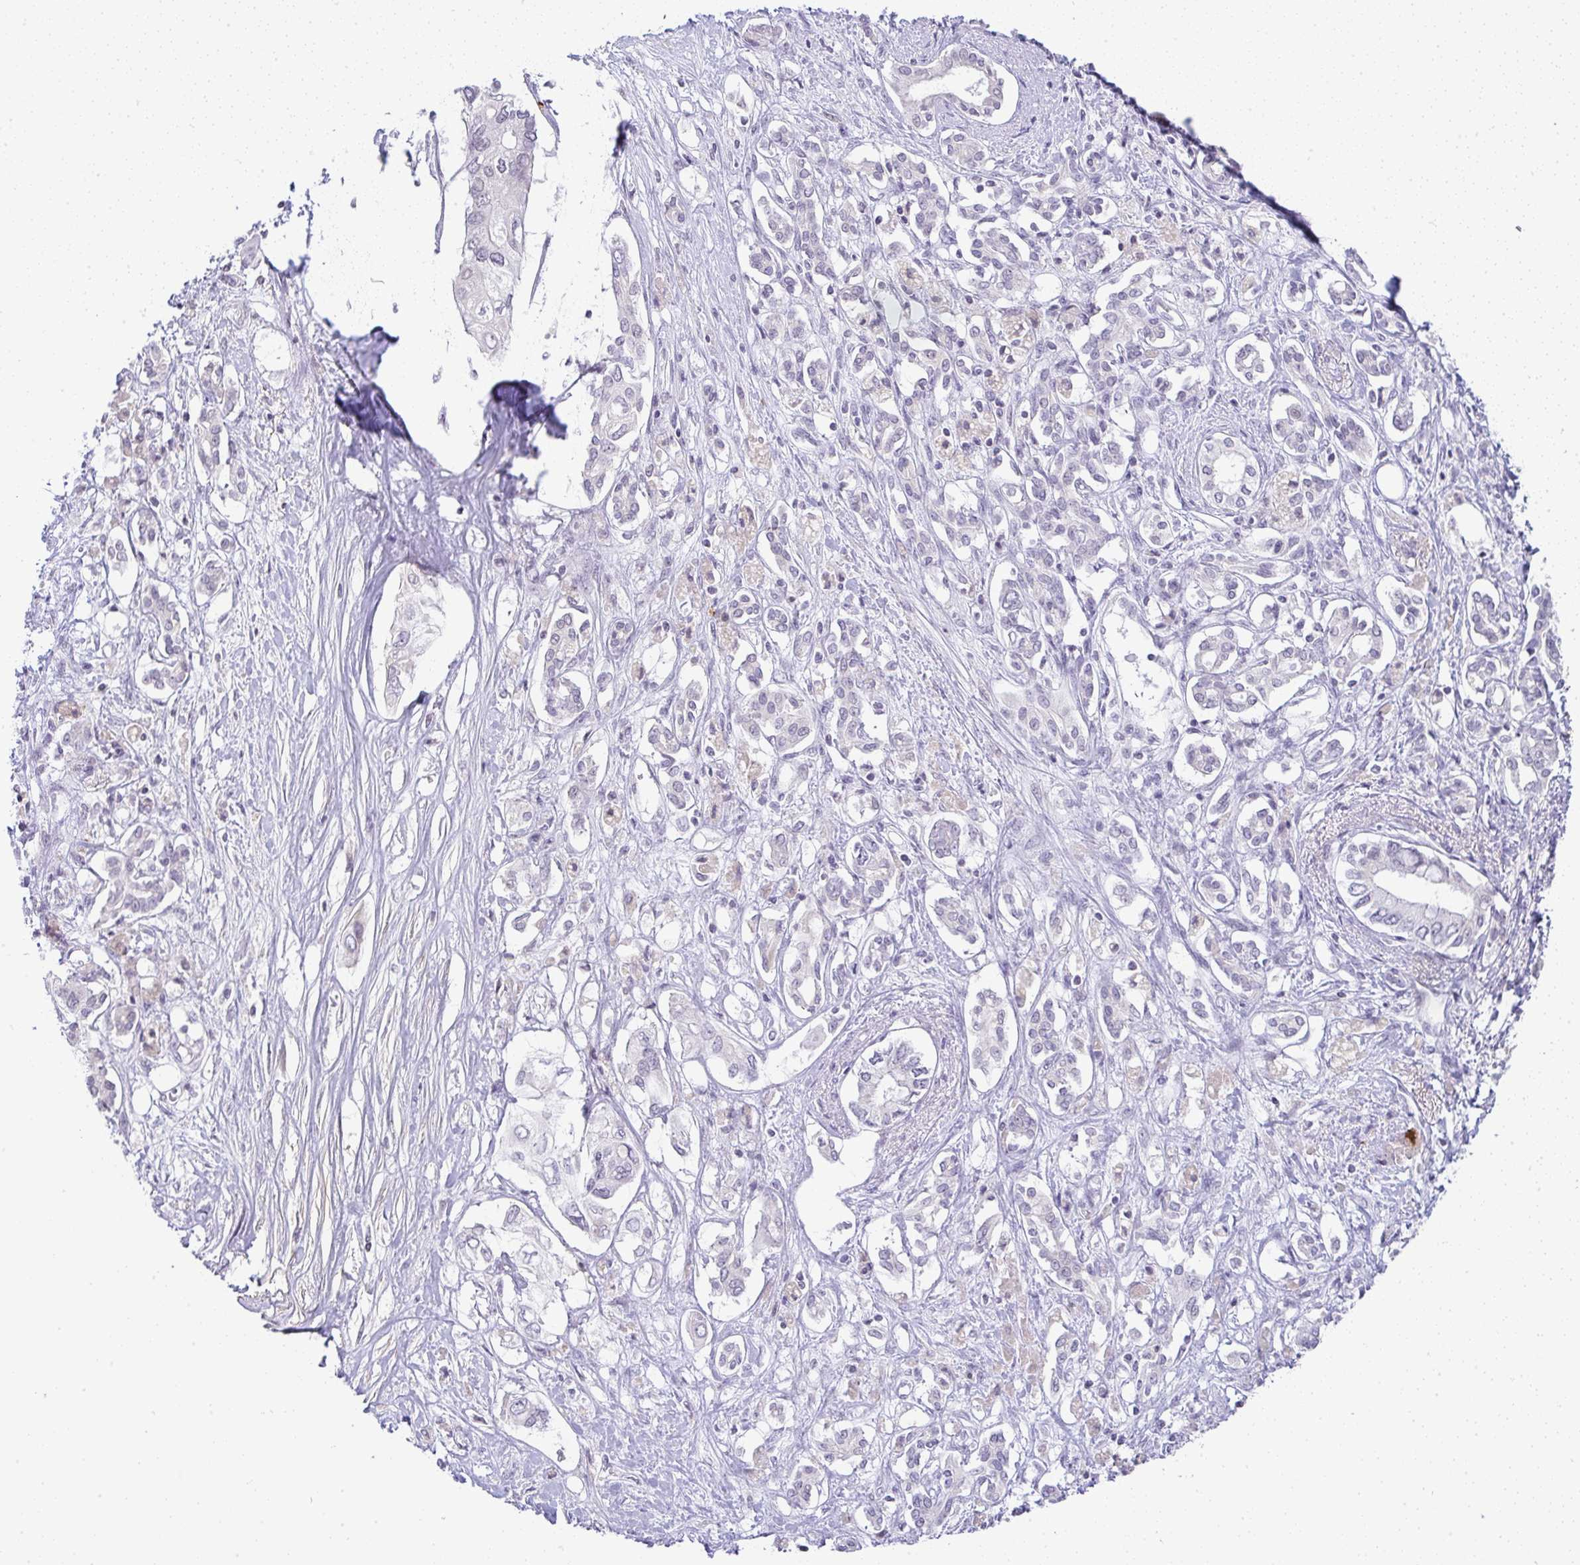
{"staining": {"intensity": "negative", "quantity": "none", "location": "none"}, "tissue": "pancreatic cancer", "cell_type": "Tumor cells", "image_type": "cancer", "snomed": [{"axis": "morphology", "description": "Adenocarcinoma, NOS"}, {"axis": "topography", "description": "Pancreas"}], "caption": "Immunohistochemistry (IHC) of pancreatic cancer (adenocarcinoma) displays no expression in tumor cells. (Brightfield microscopy of DAB IHC at high magnification).", "gene": "CACNA1S", "patient": {"sex": "female", "age": 63}}